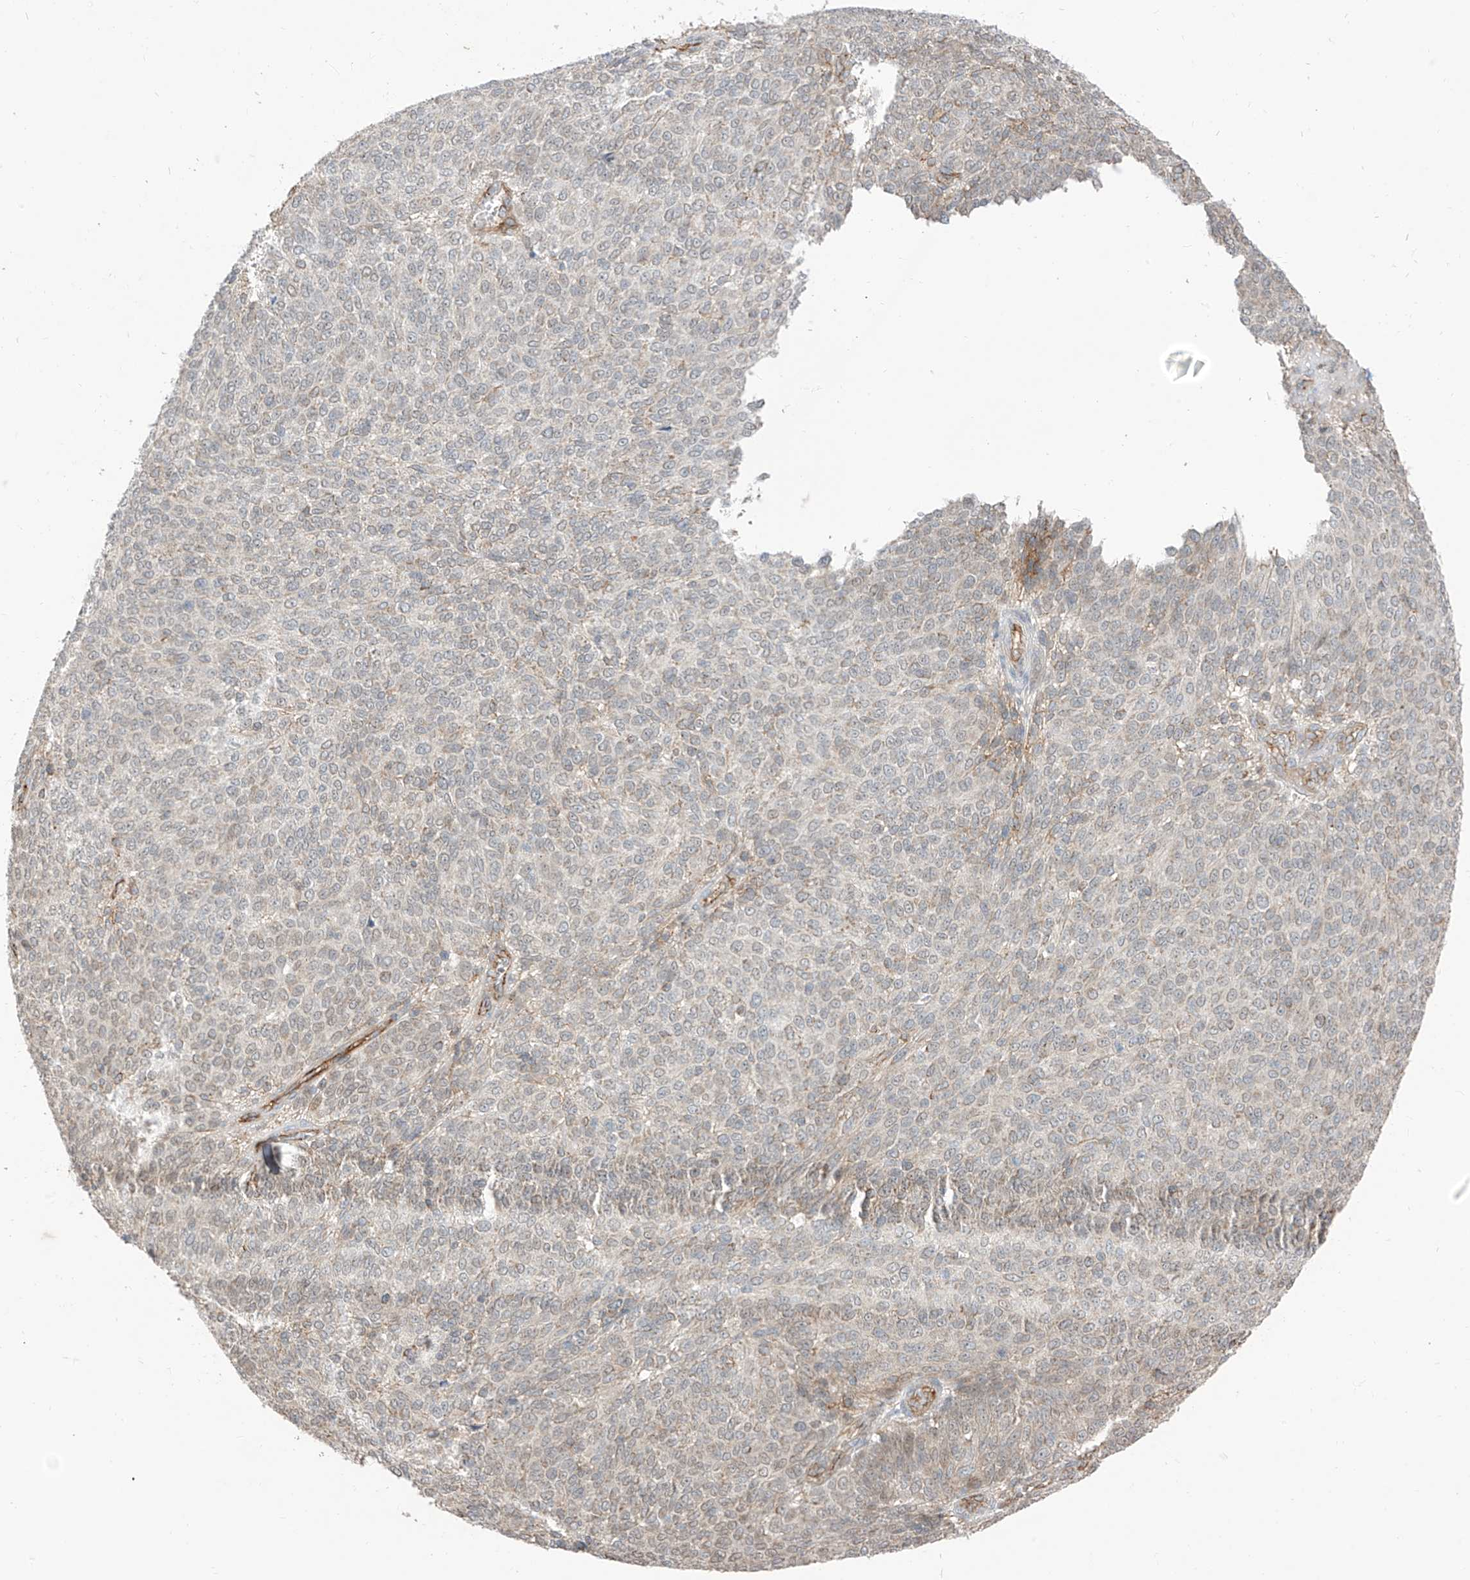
{"staining": {"intensity": "negative", "quantity": "none", "location": "none"}, "tissue": "melanoma", "cell_type": "Tumor cells", "image_type": "cancer", "snomed": [{"axis": "morphology", "description": "Malignant melanoma, NOS"}, {"axis": "topography", "description": "Skin"}], "caption": "A micrograph of human malignant melanoma is negative for staining in tumor cells.", "gene": "EPHX4", "patient": {"sex": "male", "age": 73}}